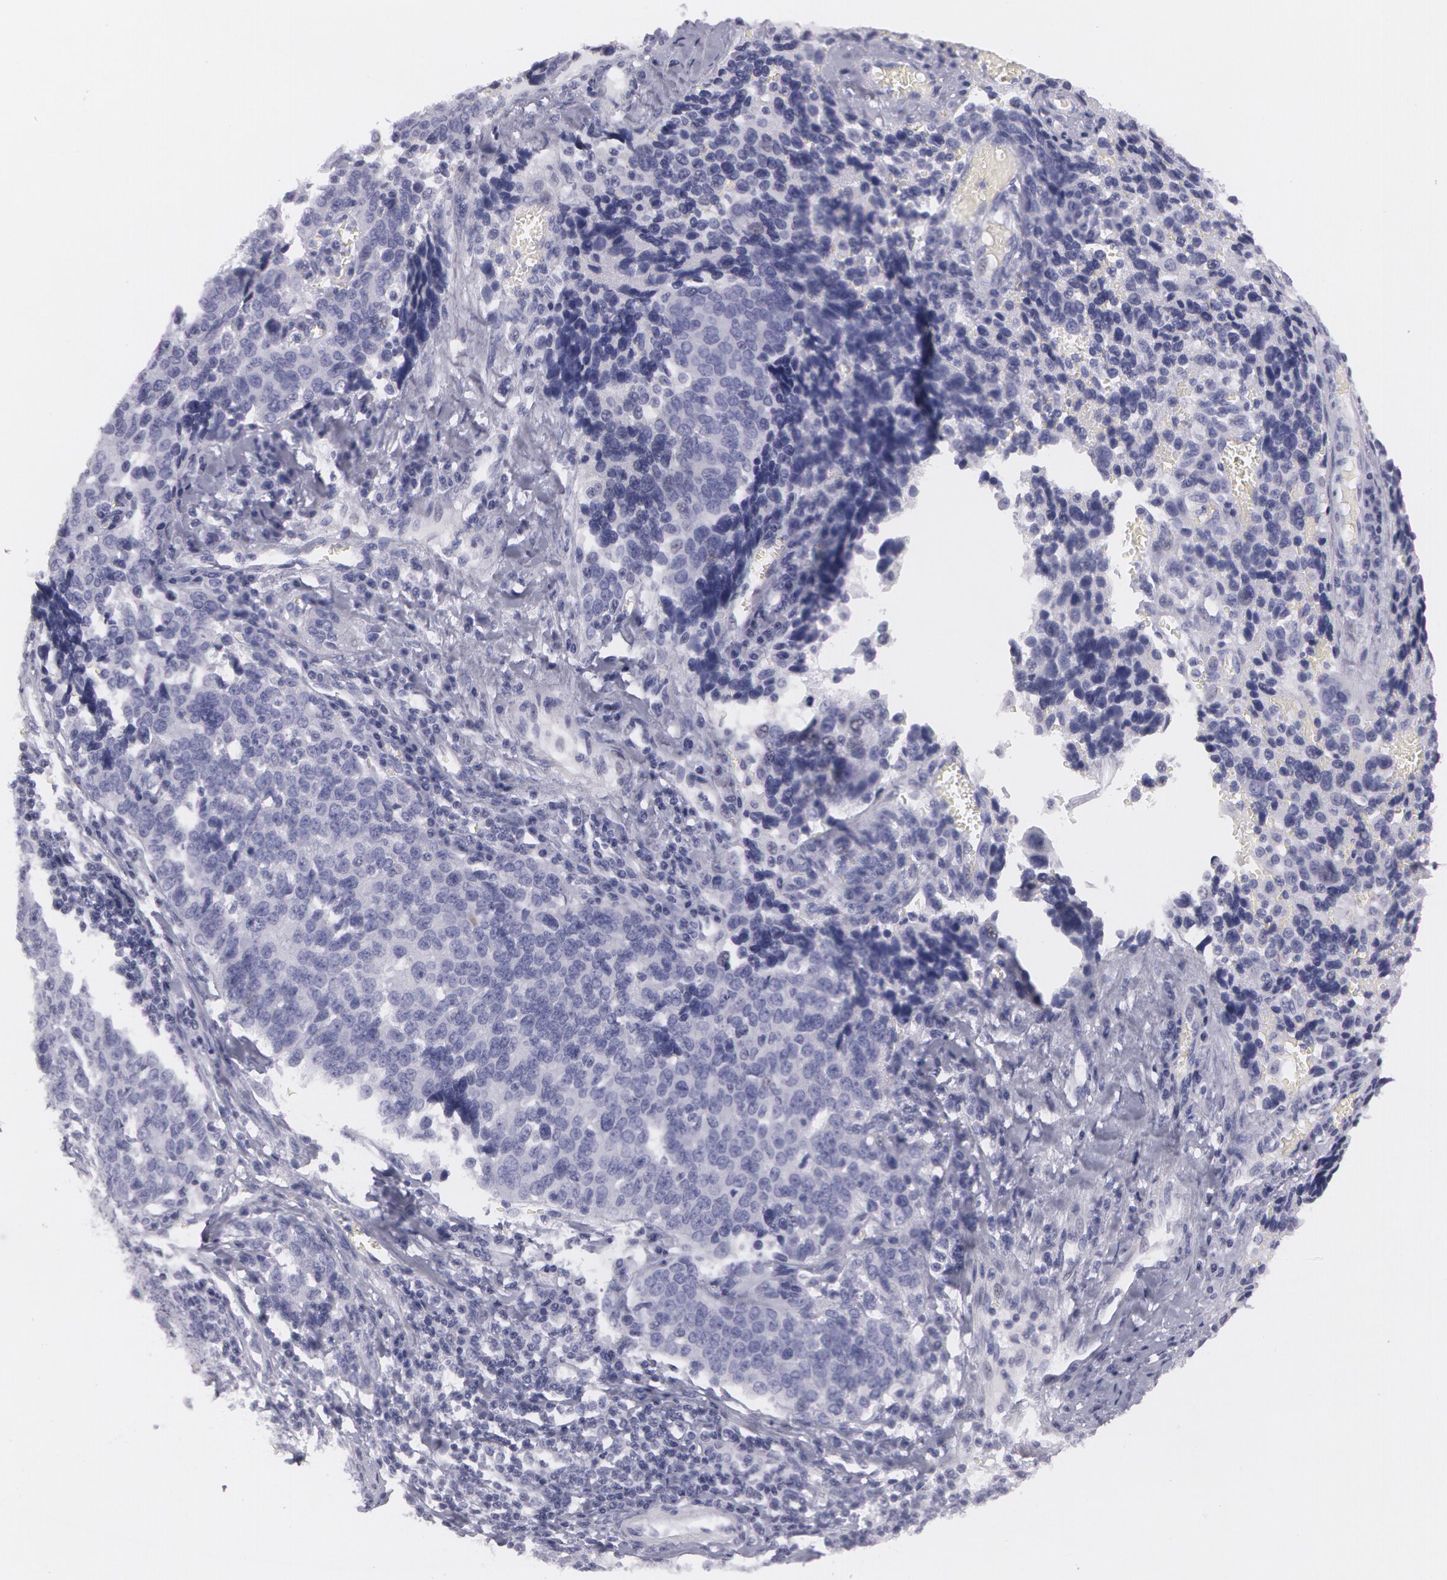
{"staining": {"intensity": "negative", "quantity": "none", "location": "none"}, "tissue": "ovarian cancer", "cell_type": "Tumor cells", "image_type": "cancer", "snomed": [{"axis": "morphology", "description": "Carcinoma, endometroid"}, {"axis": "topography", "description": "Ovary"}], "caption": "High magnification brightfield microscopy of ovarian cancer stained with DAB (brown) and counterstained with hematoxylin (blue): tumor cells show no significant positivity. The staining is performed using DAB brown chromogen with nuclei counter-stained in using hematoxylin.", "gene": "AMACR", "patient": {"sex": "female", "age": 75}}